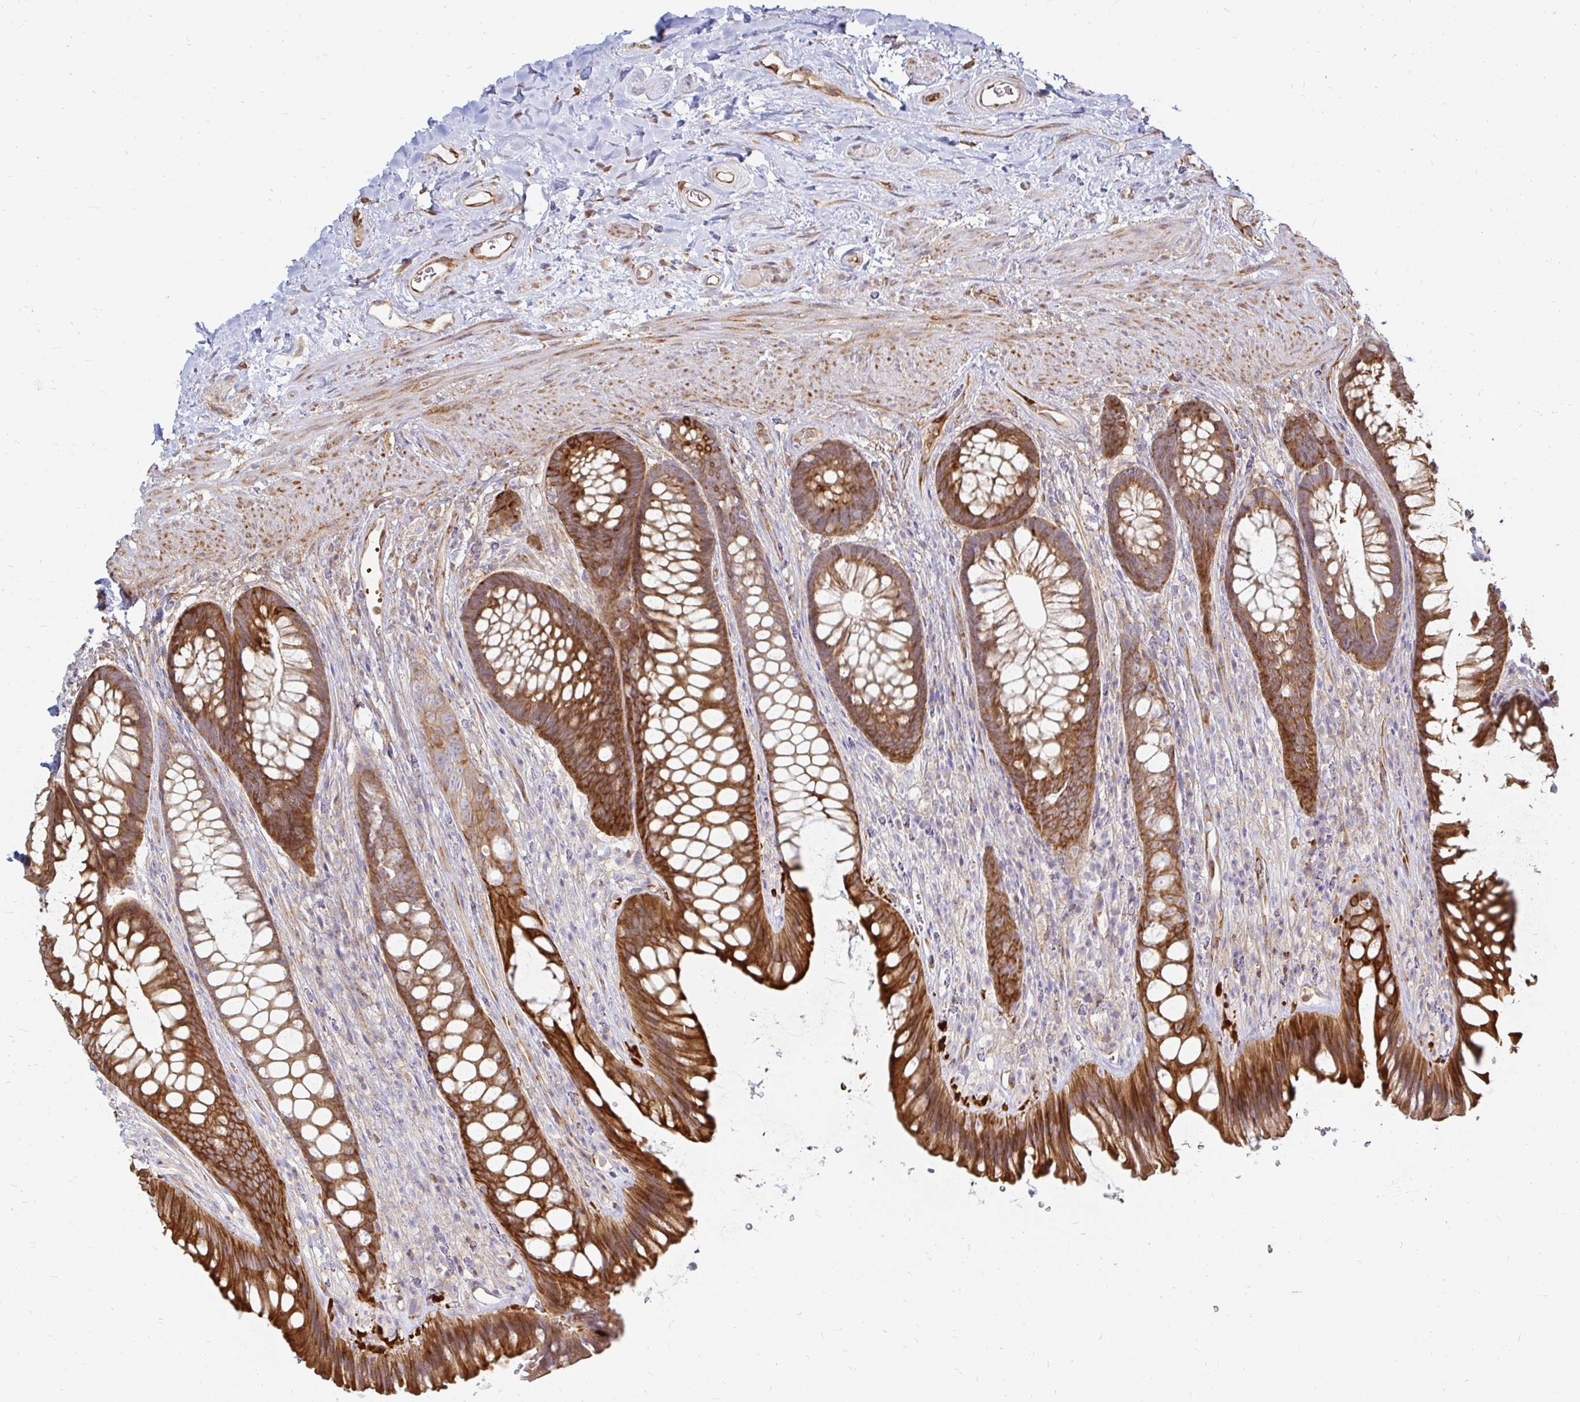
{"staining": {"intensity": "strong", "quantity": ">75%", "location": "cytoplasmic/membranous"}, "tissue": "rectum", "cell_type": "Glandular cells", "image_type": "normal", "snomed": [{"axis": "morphology", "description": "Normal tissue, NOS"}, {"axis": "topography", "description": "Rectum"}], "caption": "Immunohistochemistry (IHC) staining of normal rectum, which displays high levels of strong cytoplasmic/membranous expression in approximately >75% of glandular cells indicating strong cytoplasmic/membranous protein expression. The staining was performed using DAB (3,3'-diaminobenzidine) (brown) for protein detection and nuclei were counterstained in hematoxylin (blue).", "gene": "CAST", "patient": {"sex": "male", "age": 53}}